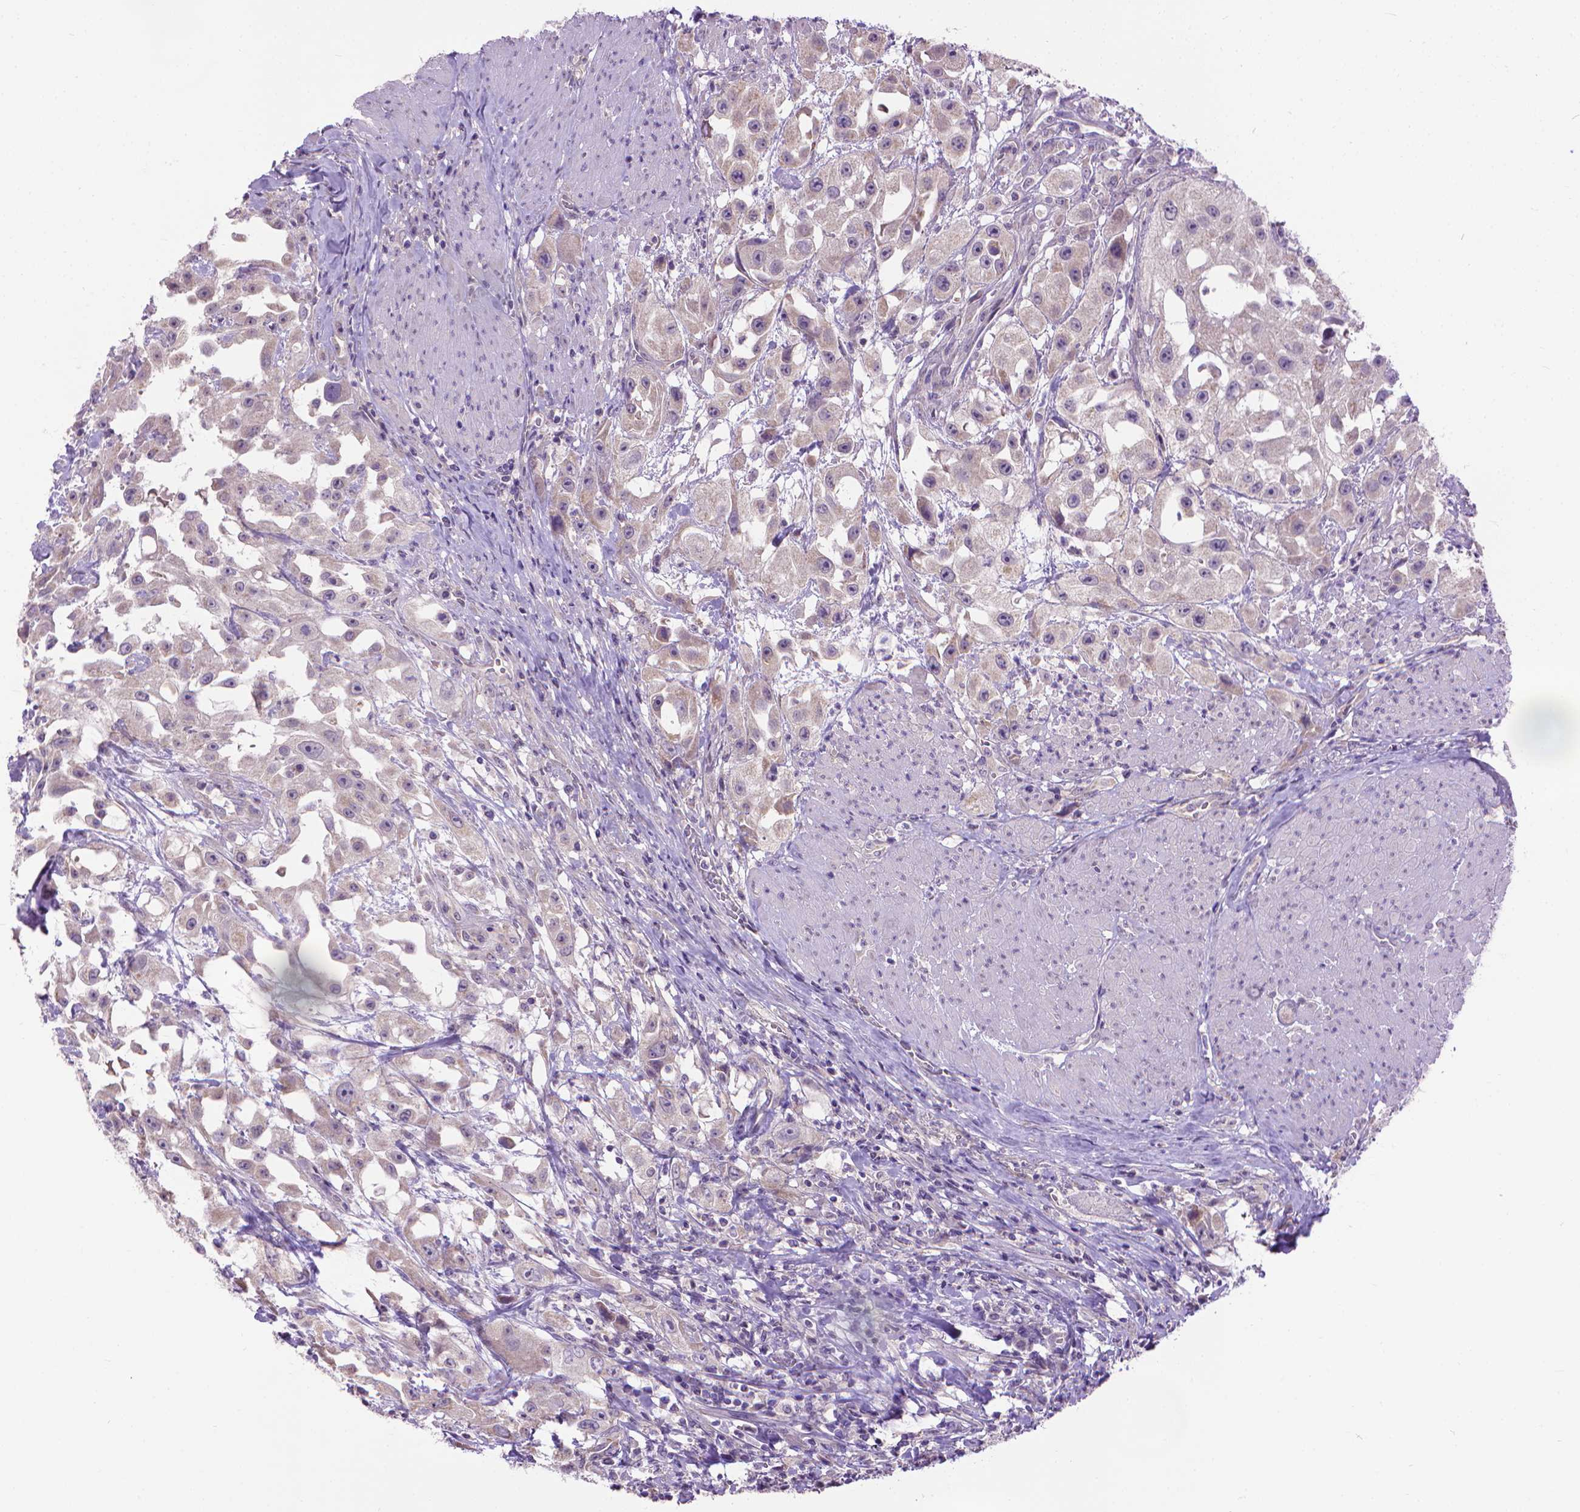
{"staining": {"intensity": "negative", "quantity": "none", "location": "none"}, "tissue": "urothelial cancer", "cell_type": "Tumor cells", "image_type": "cancer", "snomed": [{"axis": "morphology", "description": "Urothelial carcinoma, High grade"}, {"axis": "topography", "description": "Urinary bladder"}], "caption": "Immunohistochemistry (IHC) histopathology image of human urothelial cancer stained for a protein (brown), which displays no positivity in tumor cells.", "gene": "SYN1", "patient": {"sex": "male", "age": 79}}